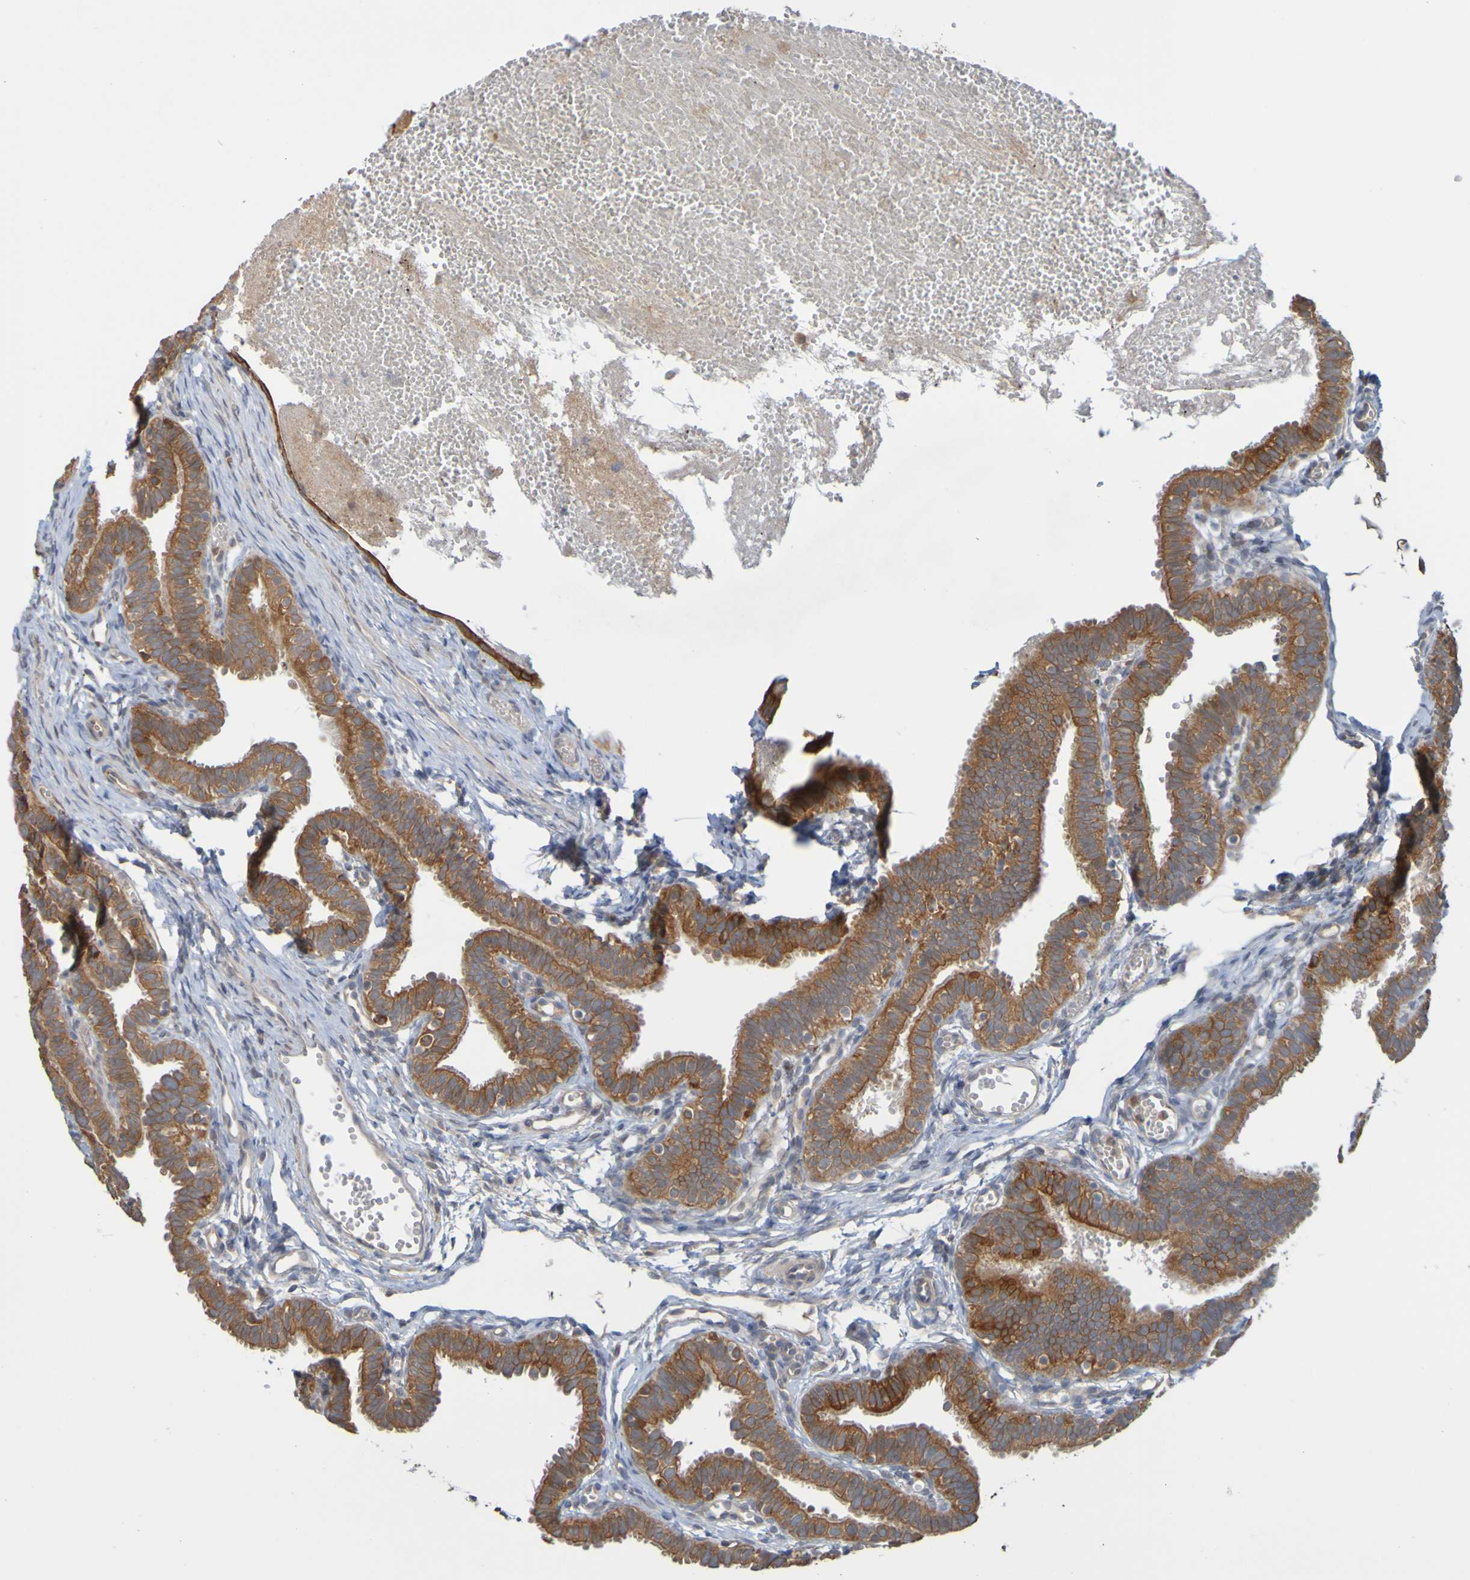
{"staining": {"intensity": "strong", "quantity": ">75%", "location": "cytoplasmic/membranous"}, "tissue": "fallopian tube", "cell_type": "Glandular cells", "image_type": "normal", "snomed": [{"axis": "morphology", "description": "Normal tissue, NOS"}, {"axis": "topography", "description": "Fallopian tube"}, {"axis": "topography", "description": "Placenta"}], "caption": "Fallopian tube stained with DAB (3,3'-diaminobenzidine) immunohistochemistry (IHC) displays high levels of strong cytoplasmic/membranous expression in approximately >75% of glandular cells. The staining is performed using DAB brown chromogen to label protein expression. The nuclei are counter-stained blue using hematoxylin.", "gene": "NAV2", "patient": {"sex": "female", "age": 34}}